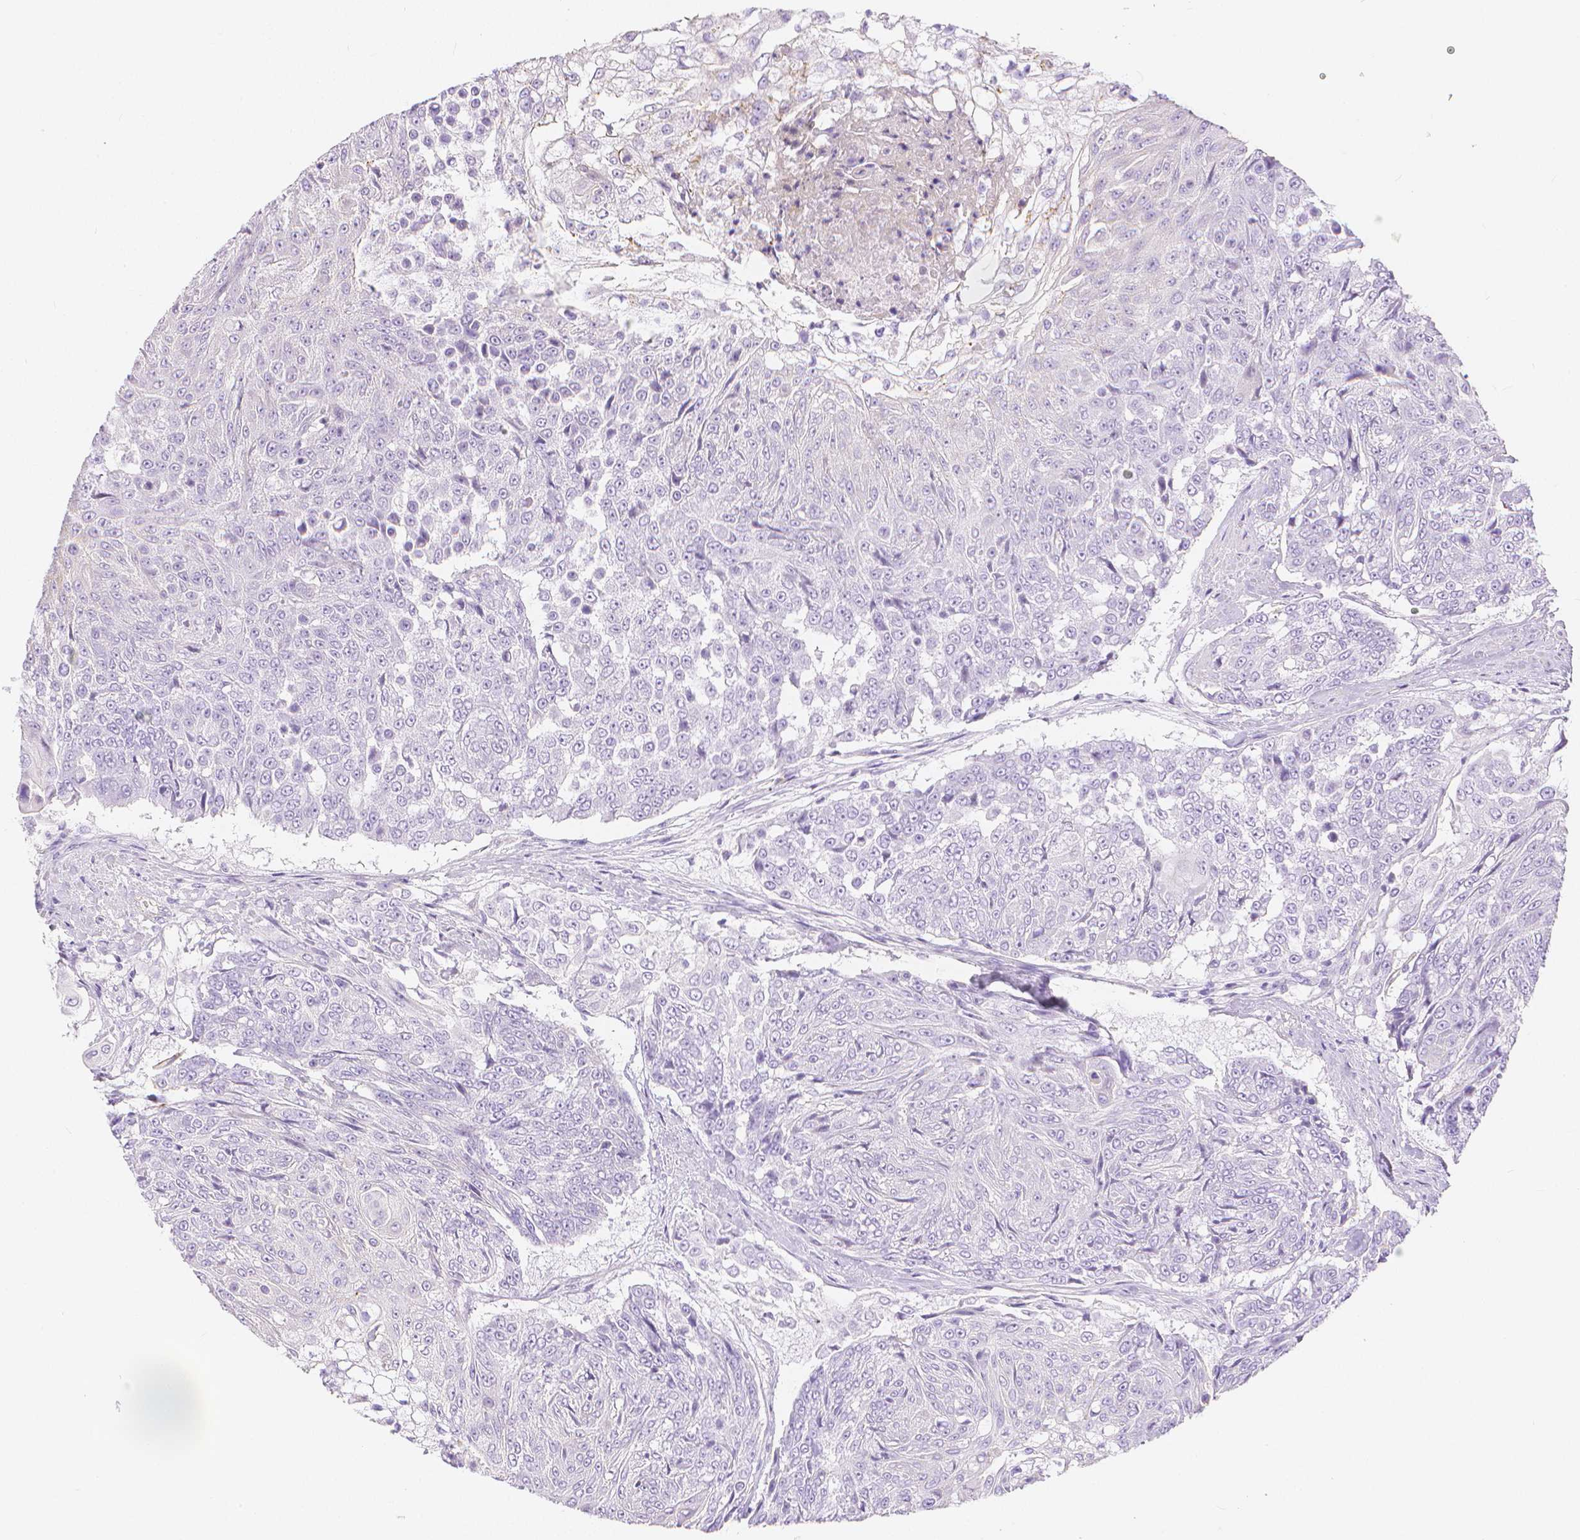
{"staining": {"intensity": "negative", "quantity": "none", "location": "none"}, "tissue": "urothelial cancer", "cell_type": "Tumor cells", "image_type": "cancer", "snomed": [{"axis": "morphology", "description": "Urothelial carcinoma, High grade"}, {"axis": "topography", "description": "Urinary bladder"}], "caption": "Histopathology image shows no significant protein positivity in tumor cells of high-grade urothelial carcinoma.", "gene": "SLC27A5", "patient": {"sex": "female", "age": 63}}